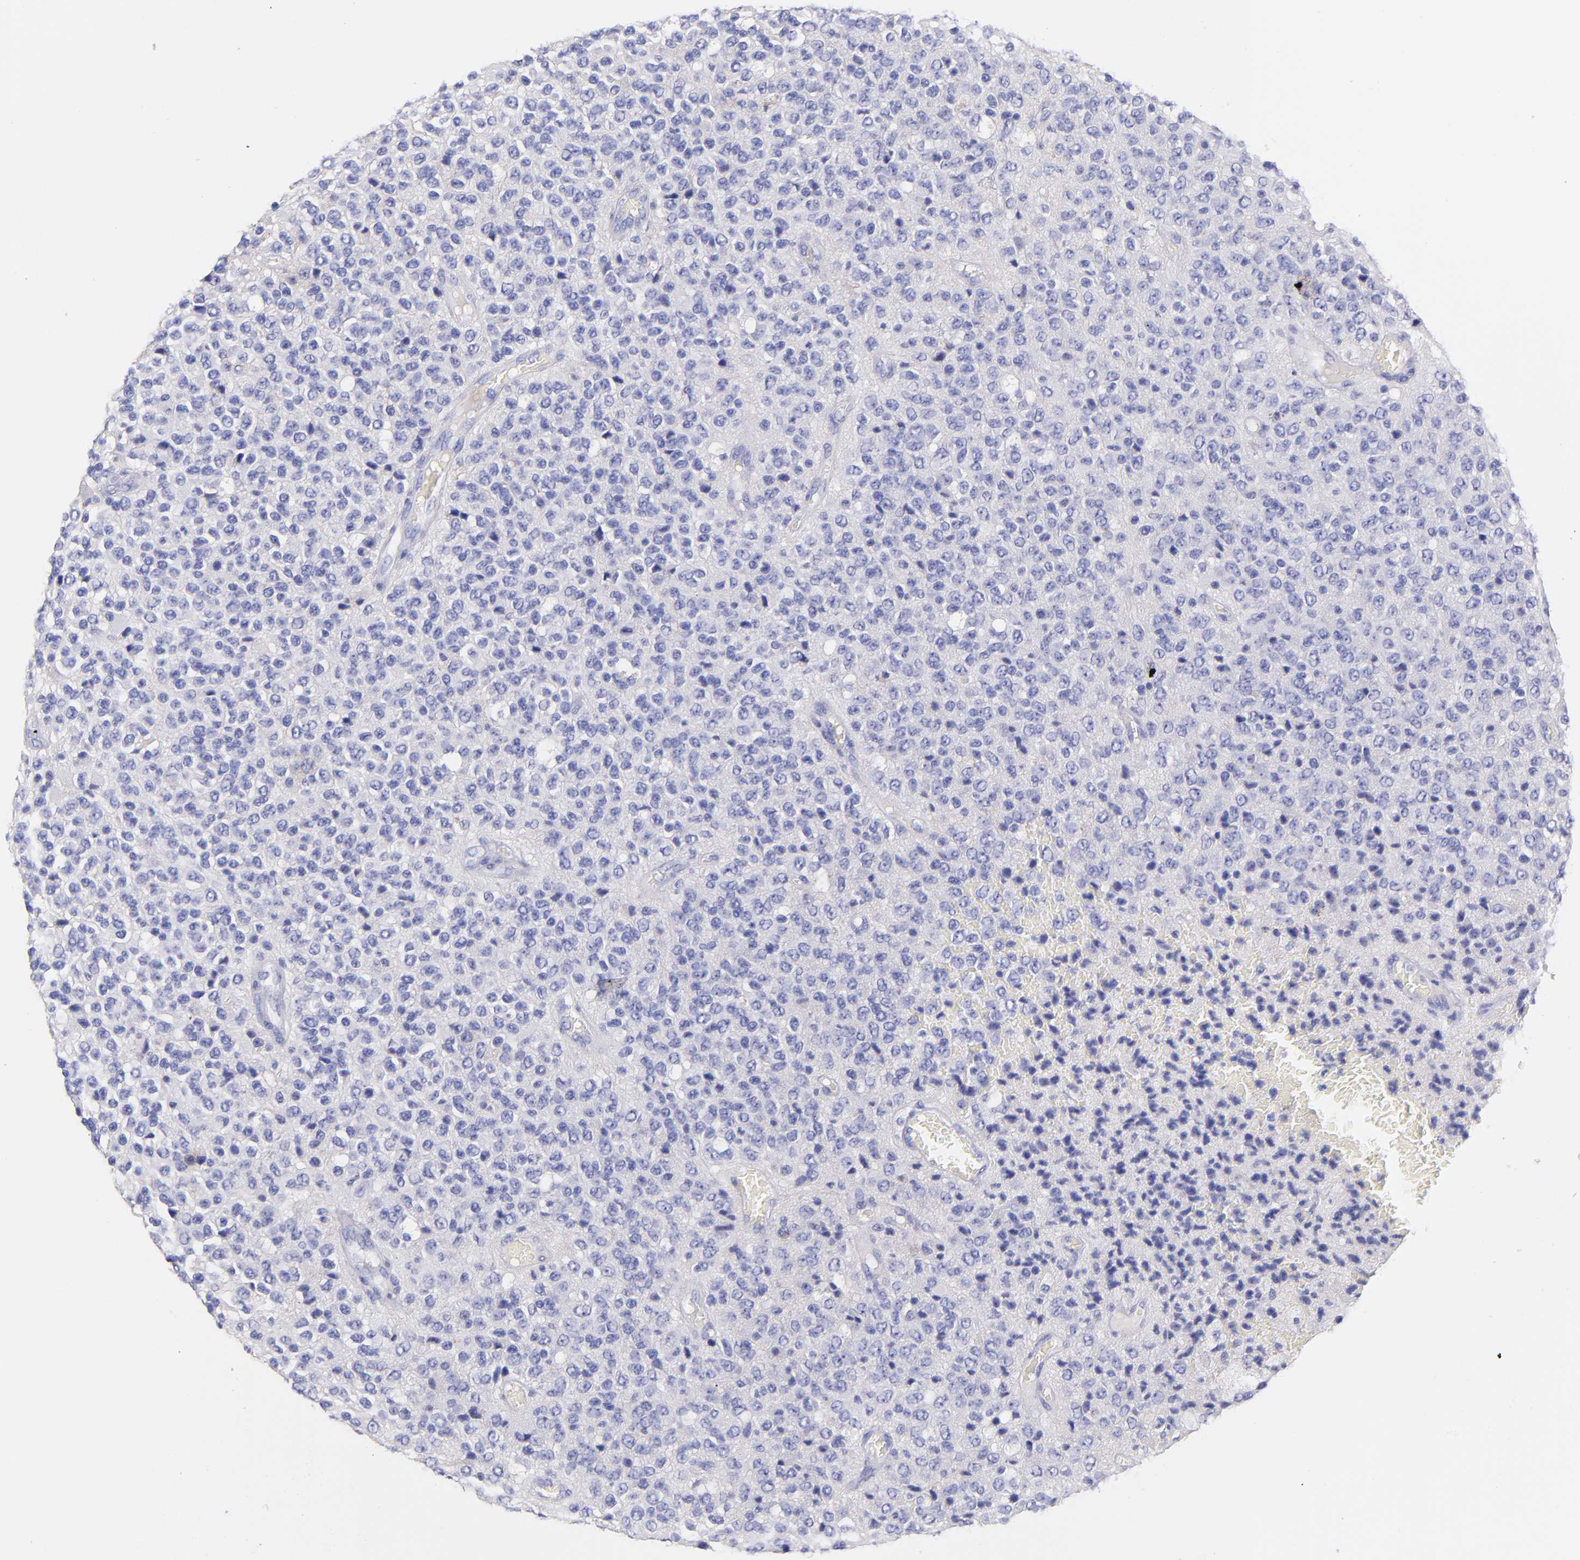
{"staining": {"intensity": "negative", "quantity": "none", "location": "none"}, "tissue": "glioma", "cell_type": "Tumor cells", "image_type": "cancer", "snomed": [{"axis": "morphology", "description": "Glioma, malignant, High grade"}, {"axis": "topography", "description": "pancreas cauda"}], "caption": "Tumor cells show no significant protein expression in malignant high-grade glioma.", "gene": "RAB3B", "patient": {"sex": "male", "age": 60}}